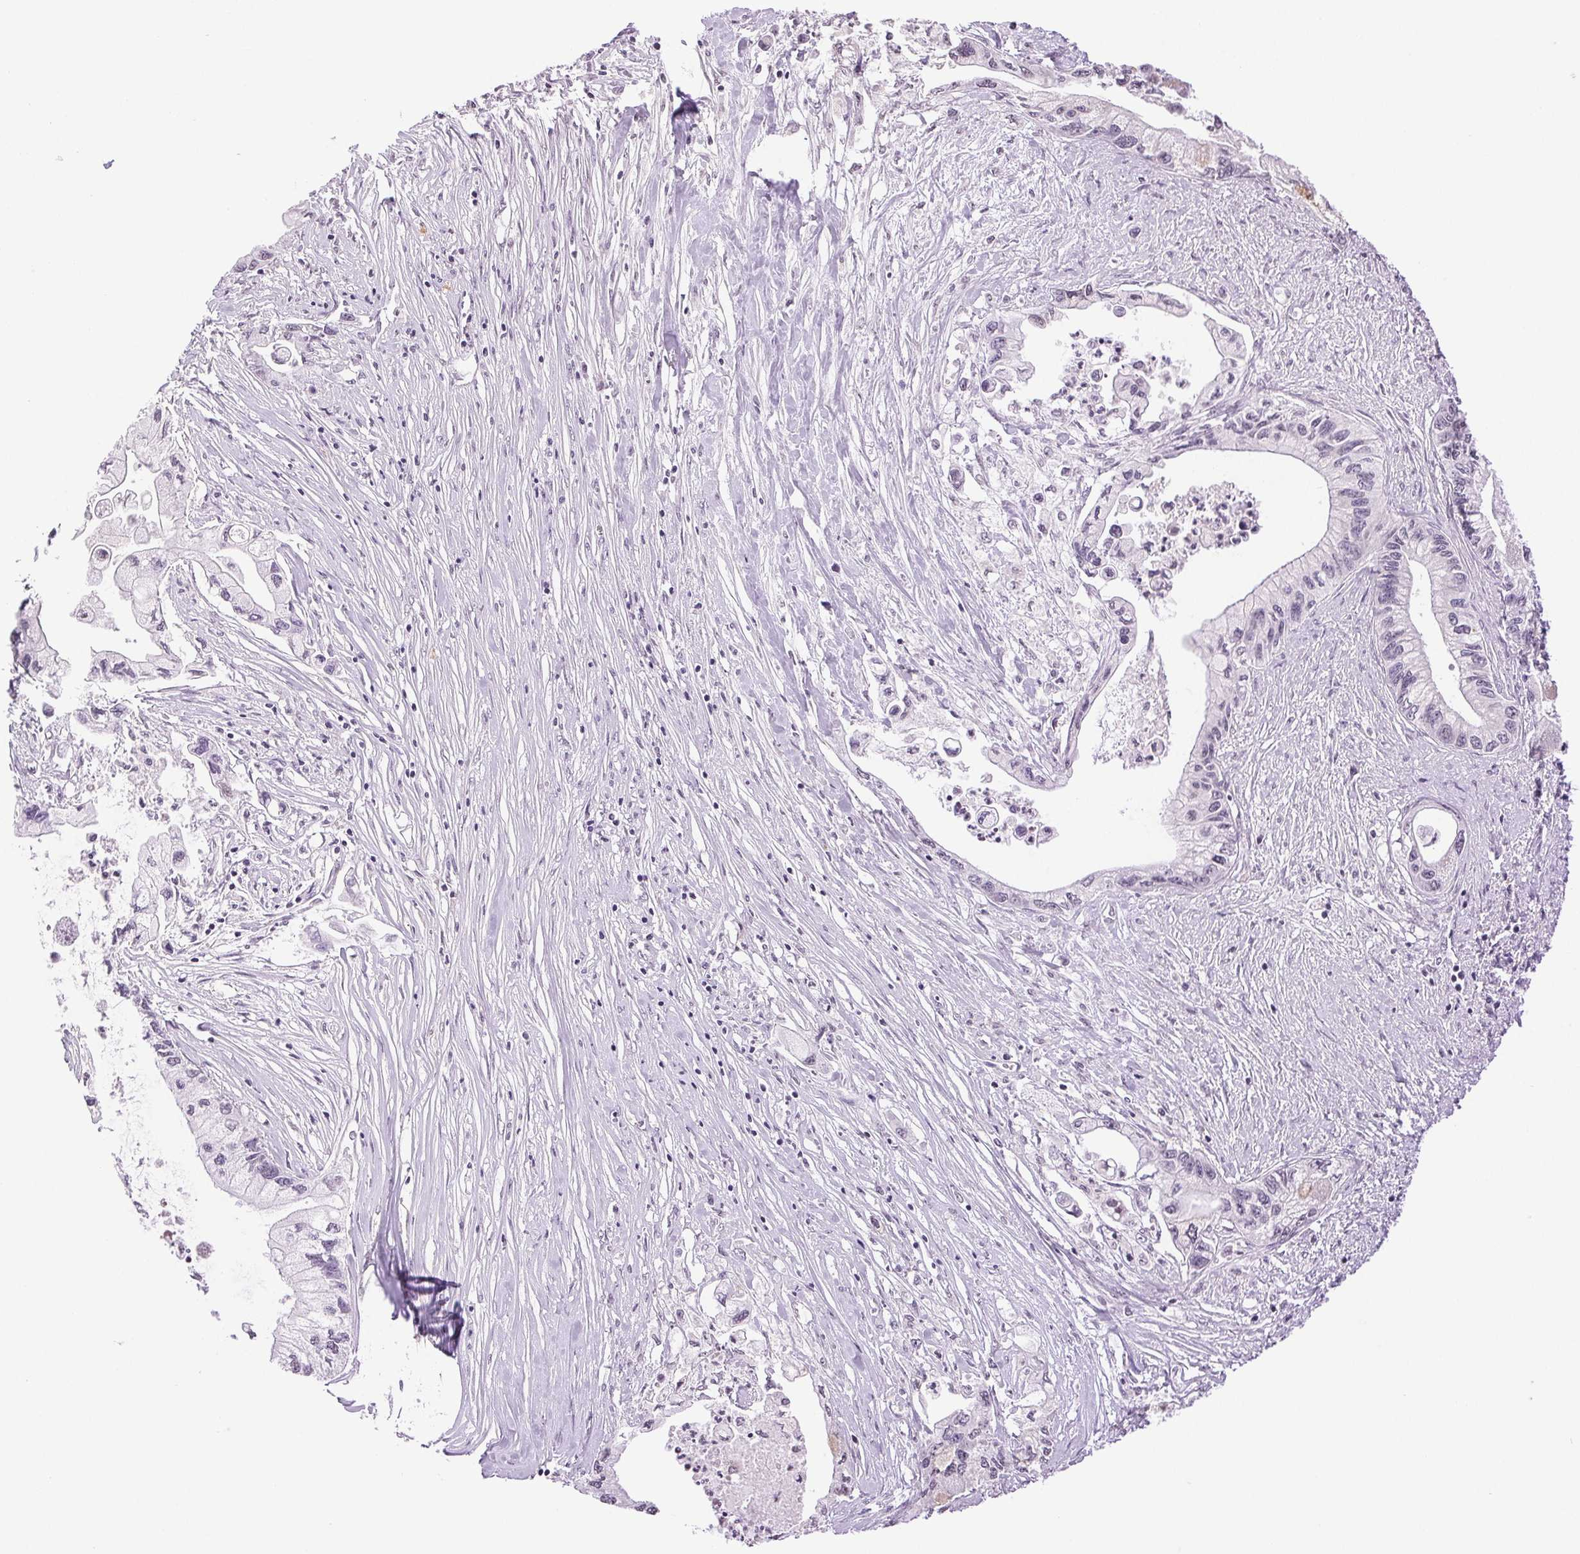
{"staining": {"intensity": "negative", "quantity": "none", "location": "none"}, "tissue": "pancreatic cancer", "cell_type": "Tumor cells", "image_type": "cancer", "snomed": [{"axis": "morphology", "description": "Adenocarcinoma, NOS"}, {"axis": "topography", "description": "Pancreas"}], "caption": "DAB immunohistochemical staining of pancreatic adenocarcinoma demonstrates no significant staining in tumor cells. (DAB IHC with hematoxylin counter stain).", "gene": "TNNT3", "patient": {"sex": "male", "age": 61}}